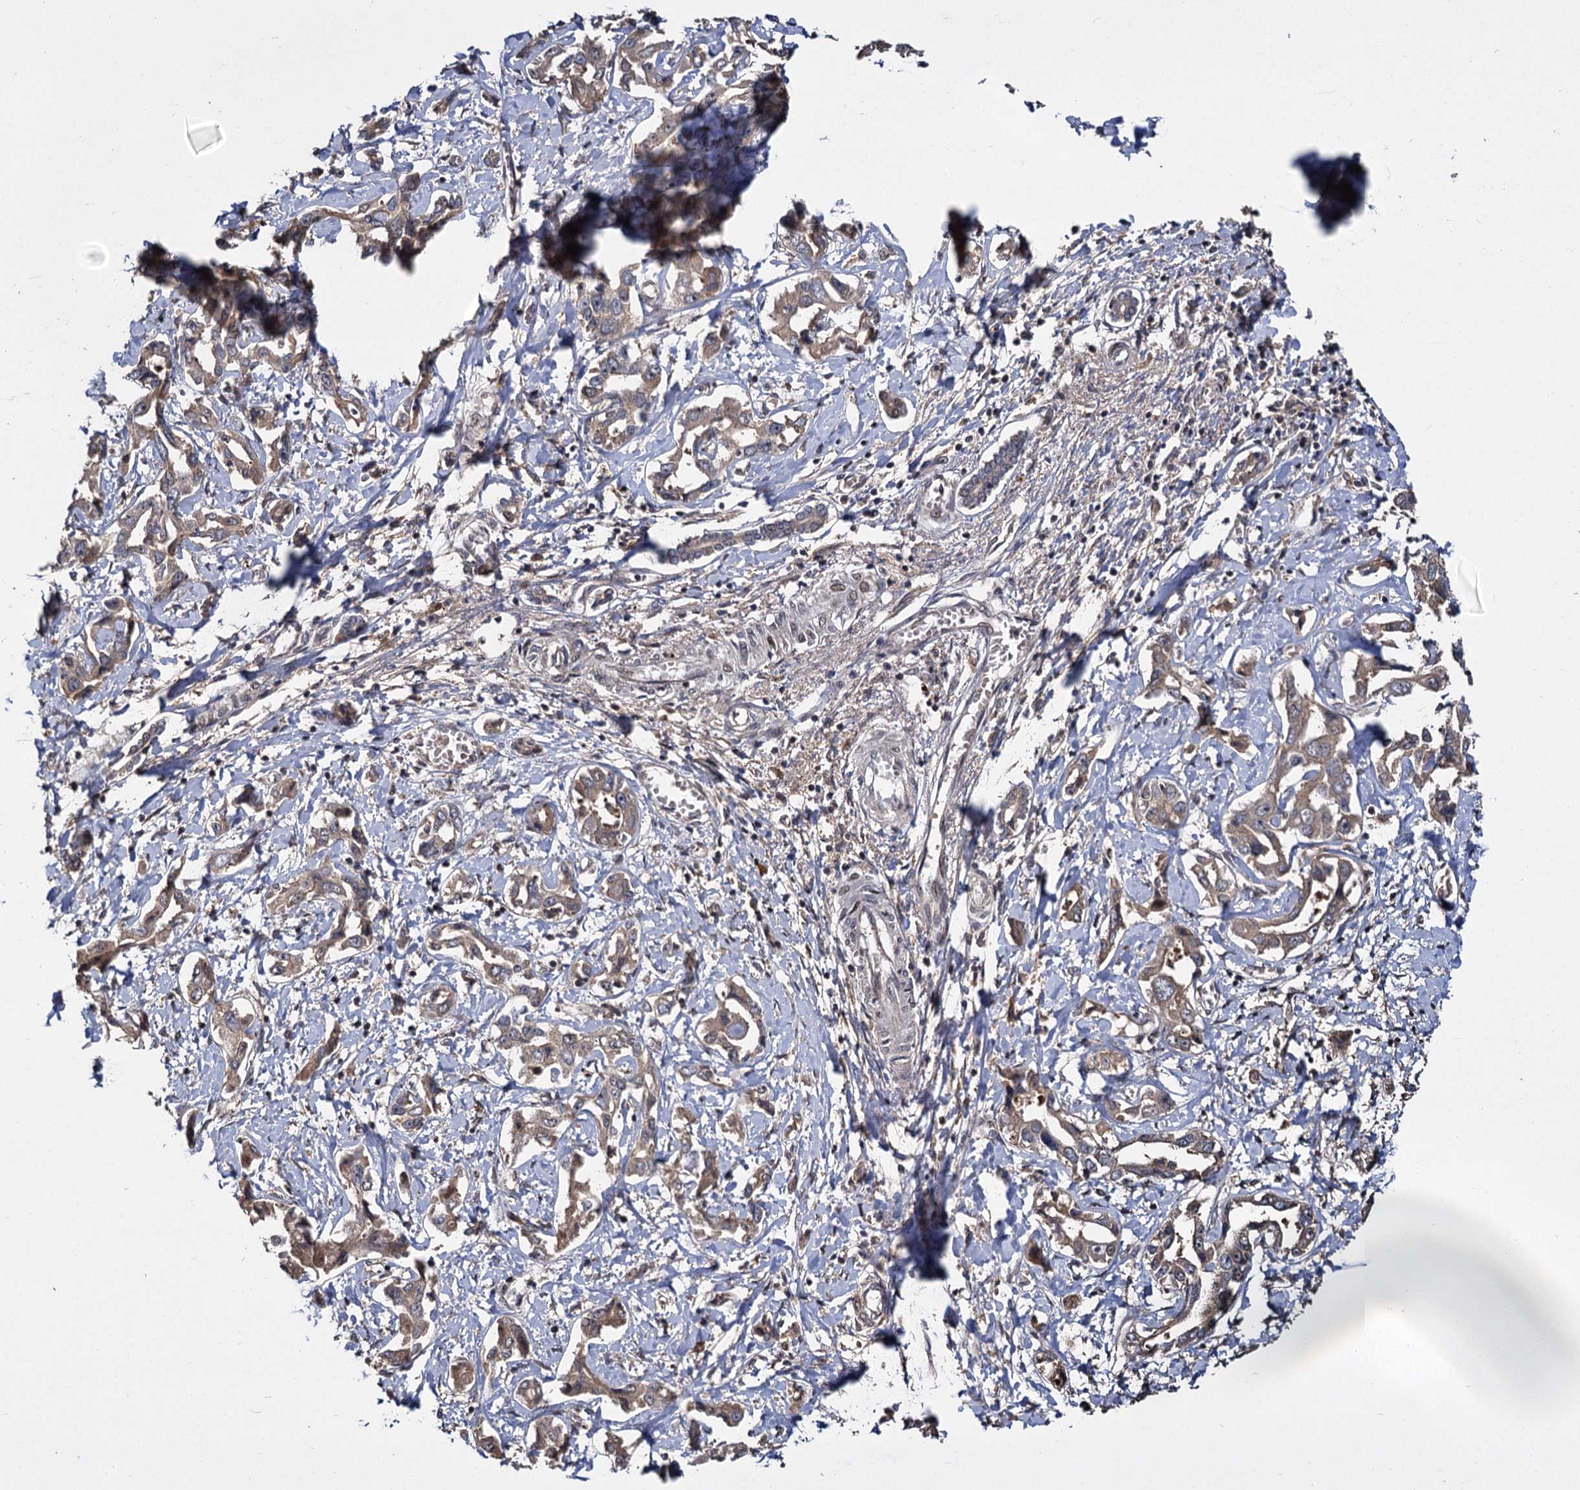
{"staining": {"intensity": "weak", "quantity": ">75%", "location": "cytoplasmic/membranous"}, "tissue": "liver cancer", "cell_type": "Tumor cells", "image_type": "cancer", "snomed": [{"axis": "morphology", "description": "Cholangiocarcinoma"}, {"axis": "topography", "description": "Liver"}], "caption": "Protein analysis of liver cancer (cholangiocarcinoma) tissue displays weak cytoplasmic/membranous staining in about >75% of tumor cells.", "gene": "INPPL1", "patient": {"sex": "male", "age": 59}}